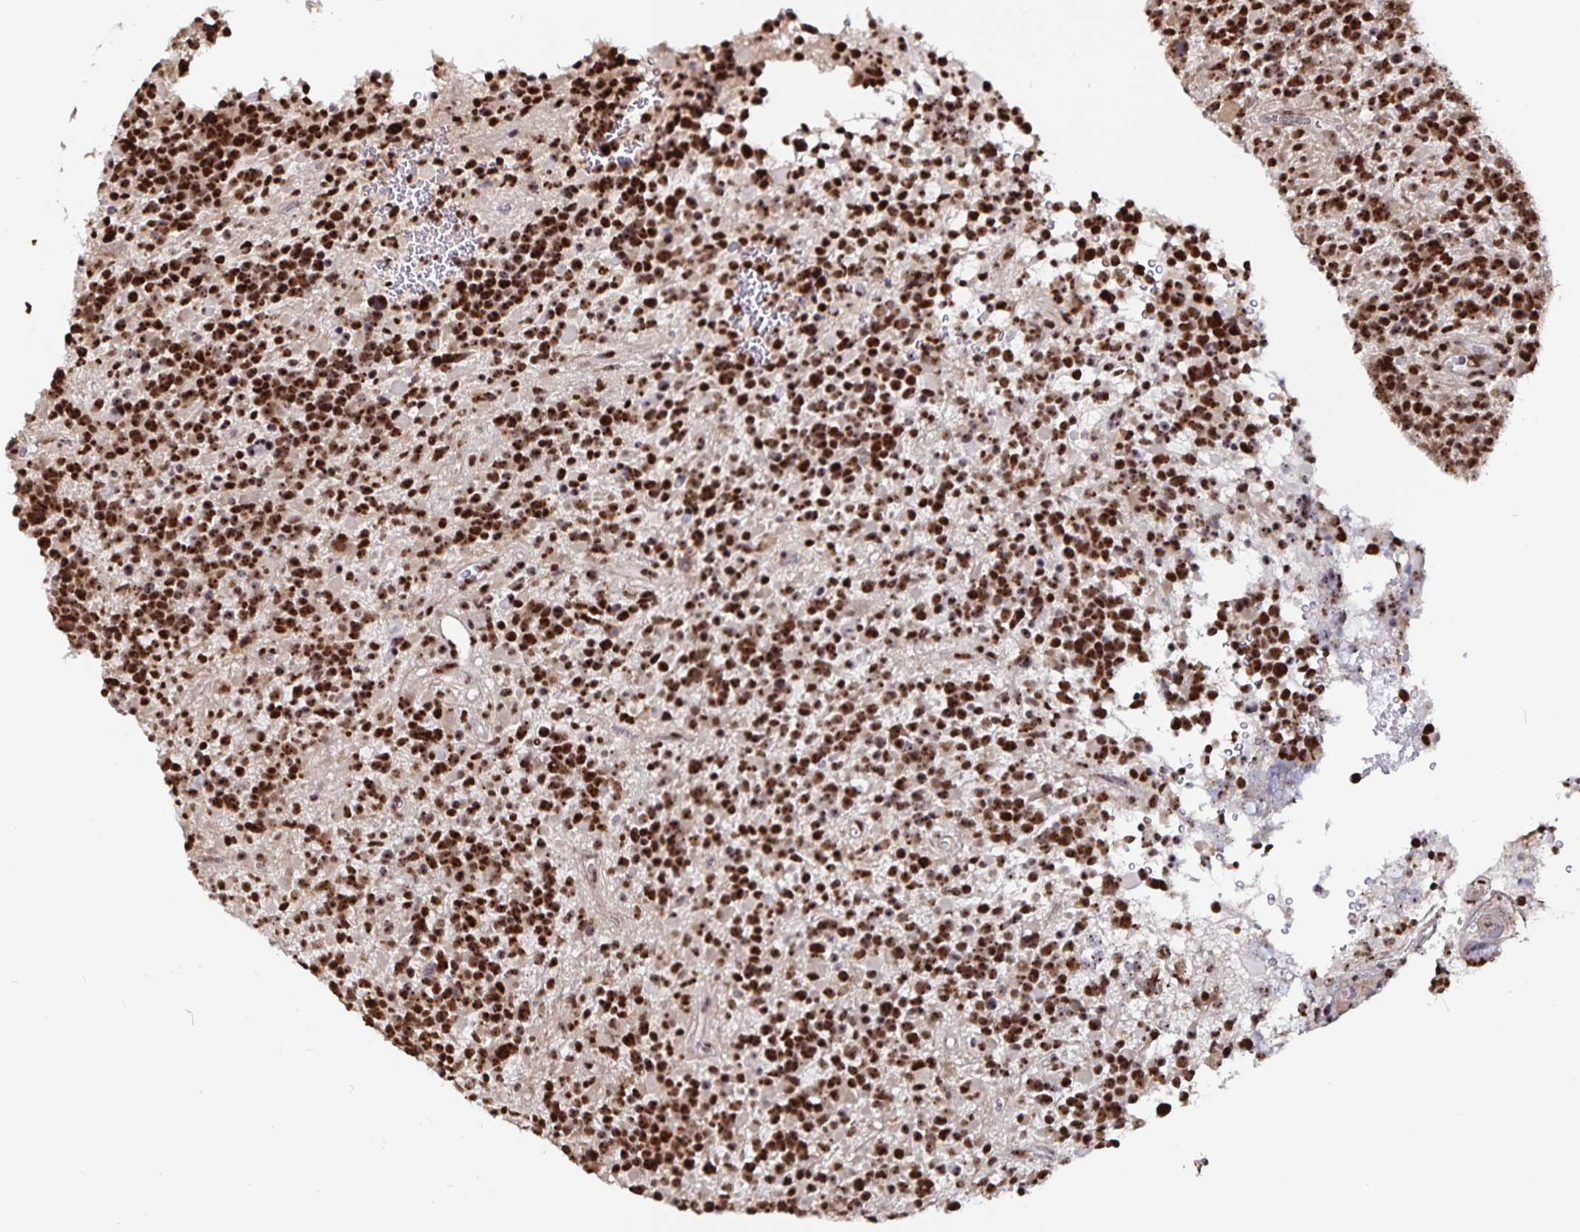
{"staining": {"intensity": "strong", "quantity": ">75%", "location": "nuclear"}, "tissue": "glioma", "cell_type": "Tumor cells", "image_type": "cancer", "snomed": [{"axis": "morphology", "description": "Glioma, malignant, High grade"}, {"axis": "topography", "description": "Brain"}], "caption": "Immunohistochemistry (DAB (3,3'-diaminobenzidine)) staining of human glioma demonstrates strong nuclear protein staining in about >75% of tumor cells.", "gene": "LAS1L", "patient": {"sex": "female", "age": 40}}